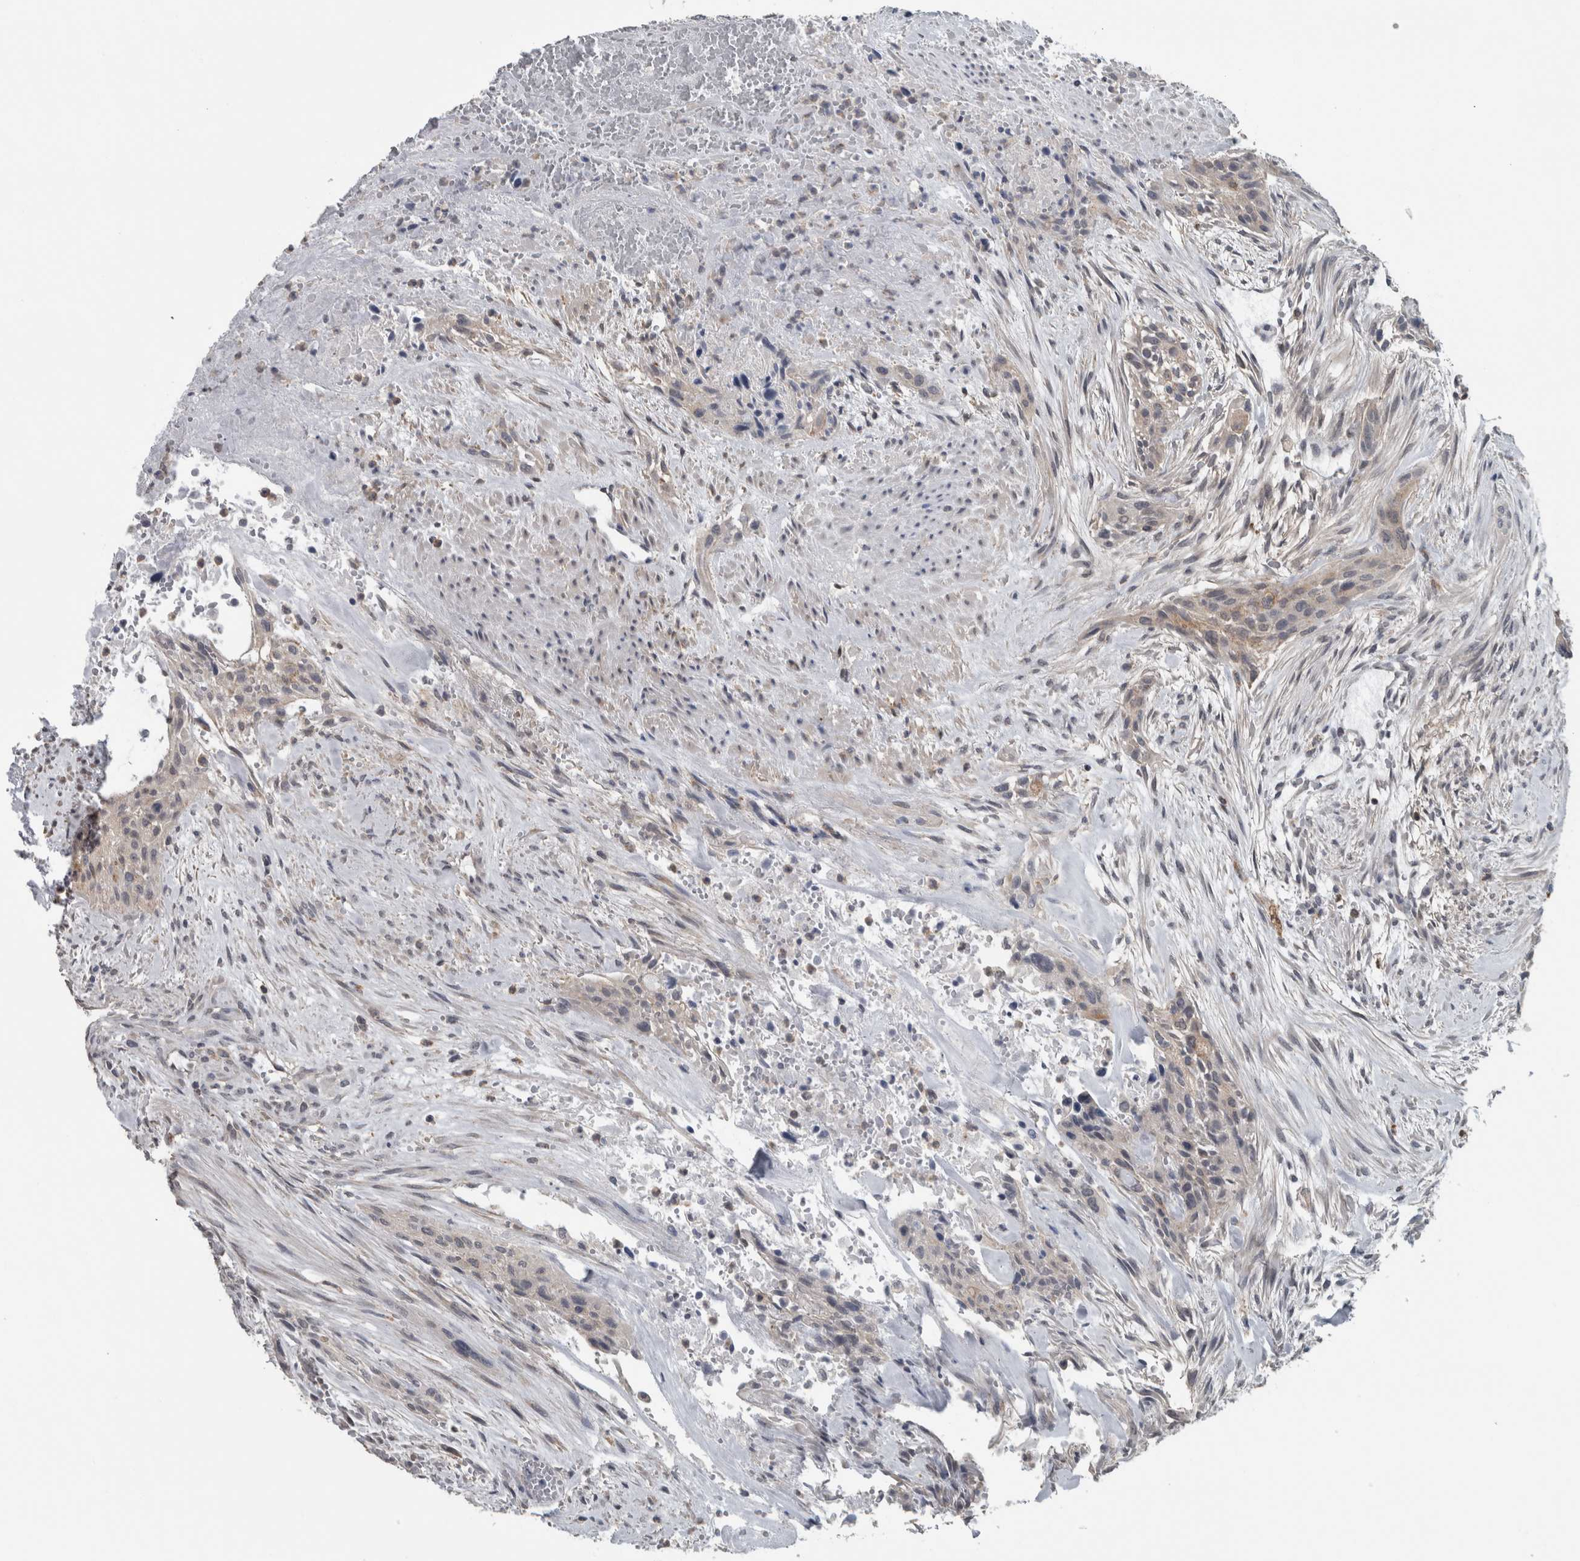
{"staining": {"intensity": "weak", "quantity": "<25%", "location": "cytoplasmic/membranous"}, "tissue": "urothelial cancer", "cell_type": "Tumor cells", "image_type": "cancer", "snomed": [{"axis": "morphology", "description": "Urothelial carcinoma, High grade"}, {"axis": "topography", "description": "Urinary bladder"}], "caption": "IHC micrograph of human urothelial cancer stained for a protein (brown), which displays no staining in tumor cells.", "gene": "ACSF2", "patient": {"sex": "male", "age": 35}}